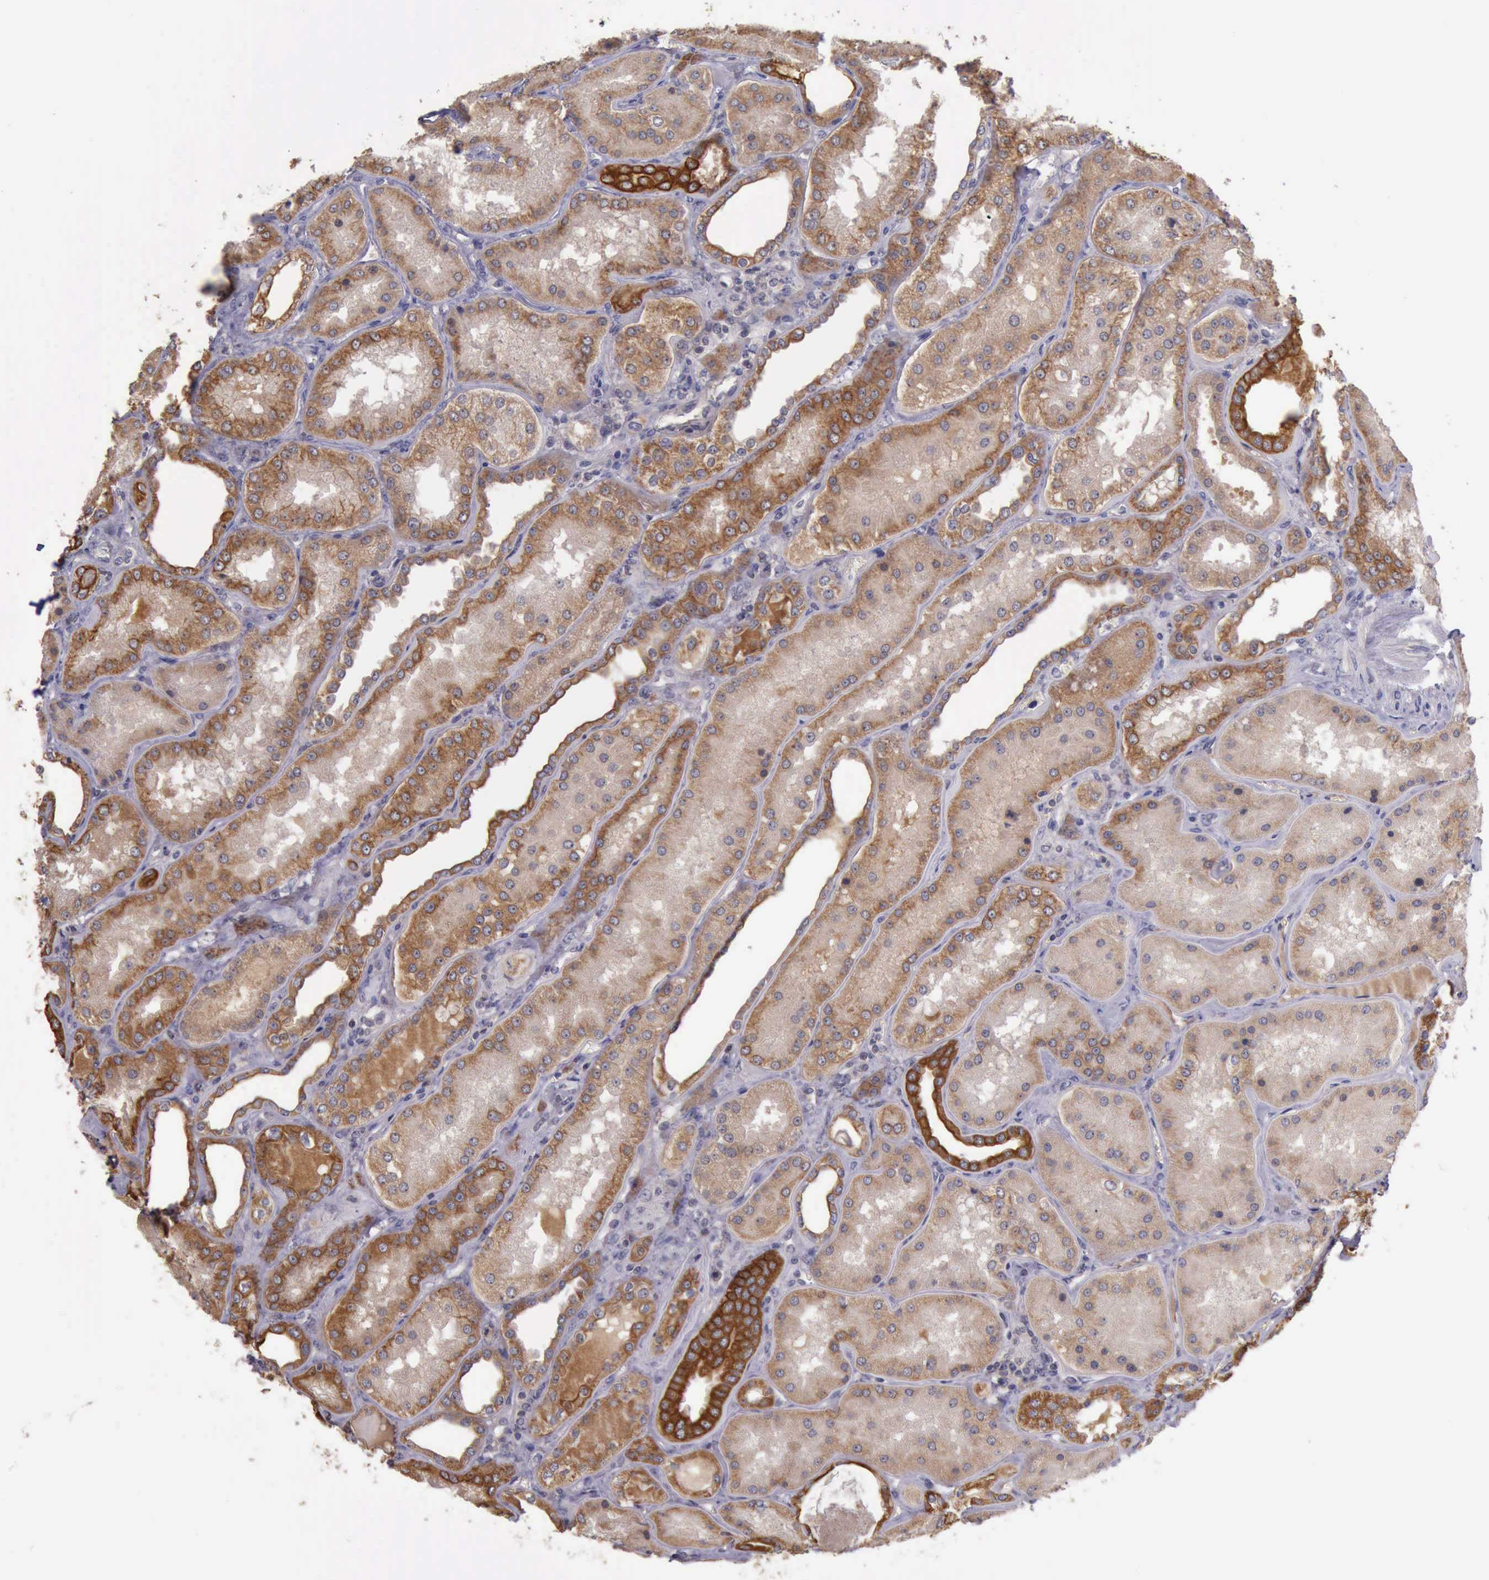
{"staining": {"intensity": "negative", "quantity": "none", "location": "none"}, "tissue": "kidney", "cell_type": "Cells in glomeruli", "image_type": "normal", "snomed": [{"axis": "morphology", "description": "Normal tissue, NOS"}, {"axis": "topography", "description": "Kidney"}], "caption": "Histopathology image shows no significant protein positivity in cells in glomeruli of benign kidney.", "gene": "RAB39B", "patient": {"sex": "female", "age": 56}}